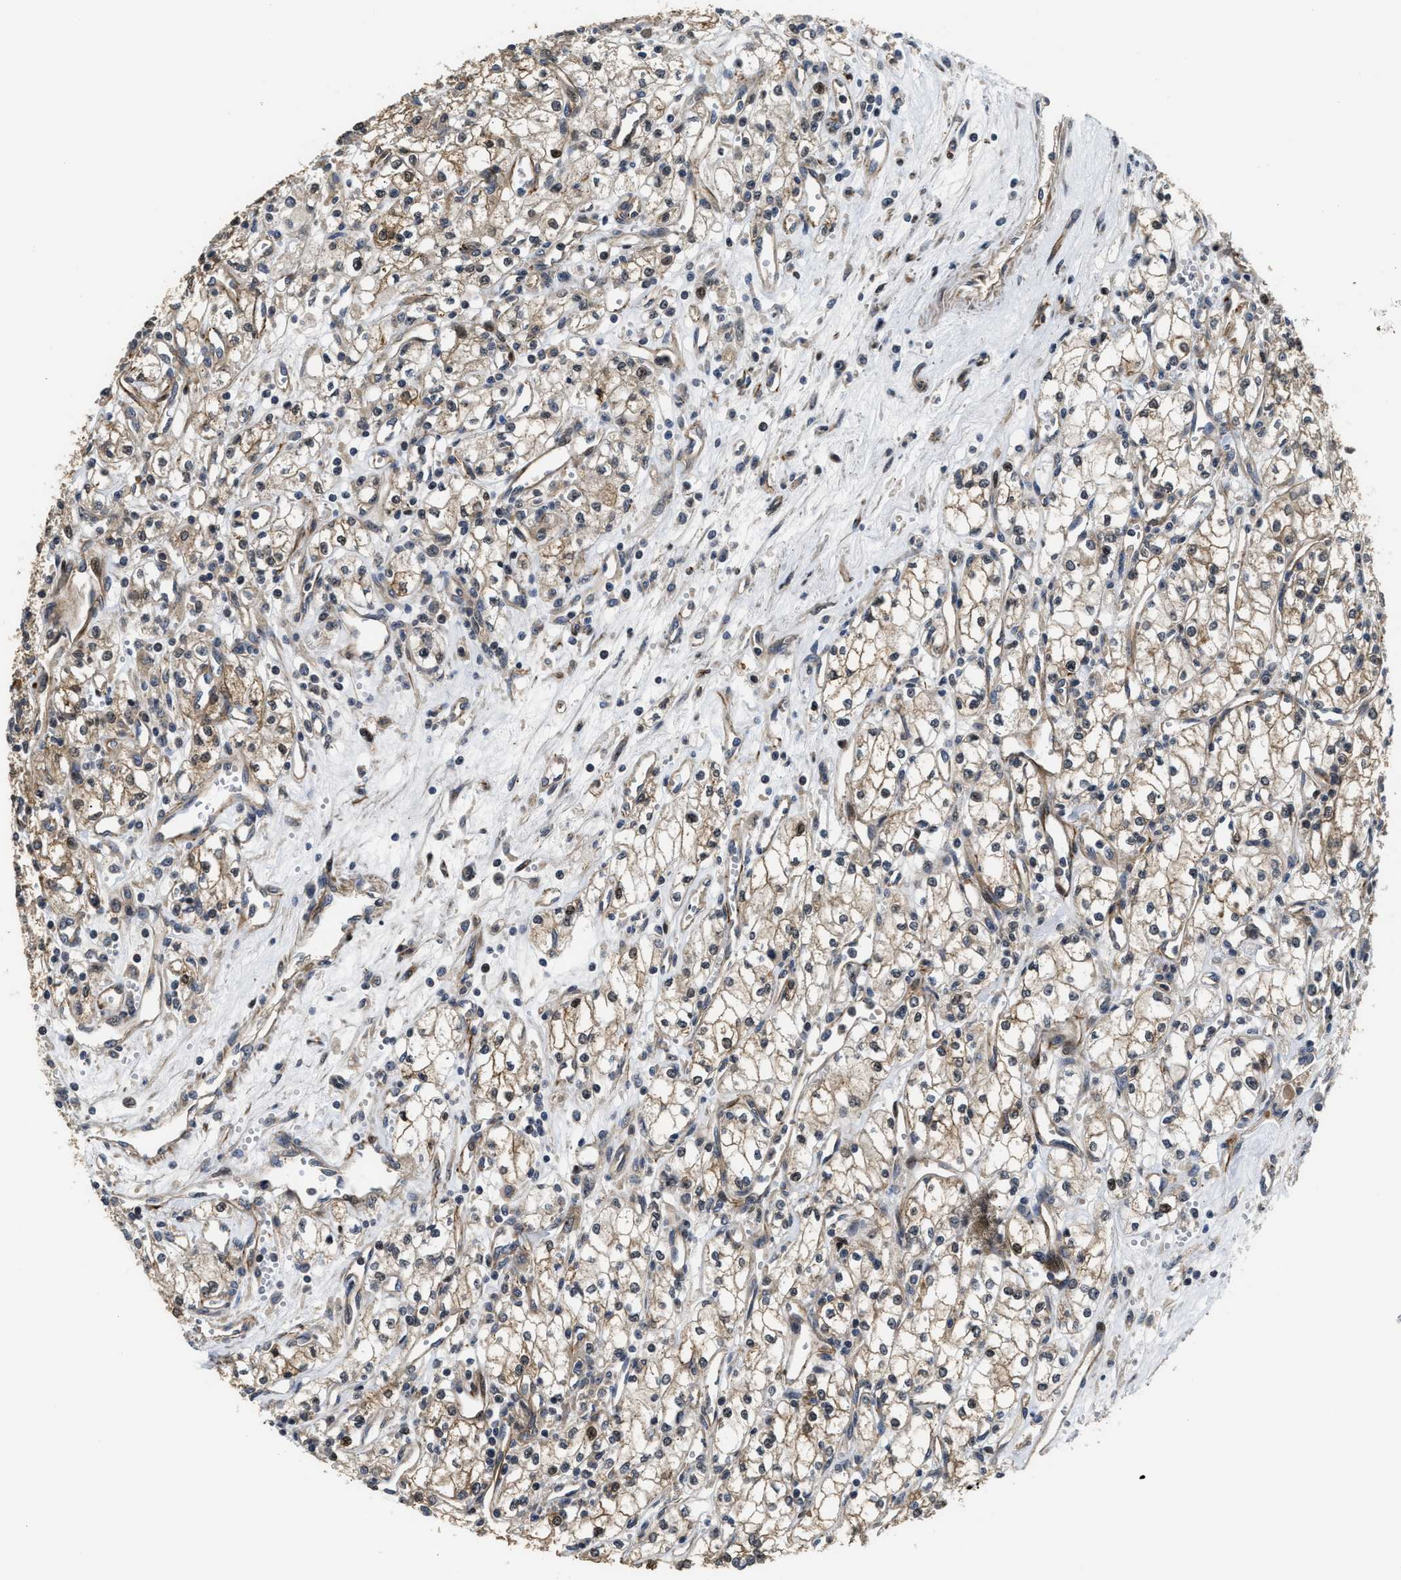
{"staining": {"intensity": "moderate", "quantity": ">75%", "location": "cytoplasmic/membranous,nuclear"}, "tissue": "renal cancer", "cell_type": "Tumor cells", "image_type": "cancer", "snomed": [{"axis": "morphology", "description": "Adenocarcinoma, NOS"}, {"axis": "topography", "description": "Kidney"}], "caption": "An IHC histopathology image of neoplastic tissue is shown. Protein staining in brown shows moderate cytoplasmic/membranous and nuclear positivity in renal cancer (adenocarcinoma) within tumor cells. The staining was performed using DAB, with brown indicating positive protein expression. Nuclei are stained blue with hematoxylin.", "gene": "ALDH3A2", "patient": {"sex": "male", "age": 59}}